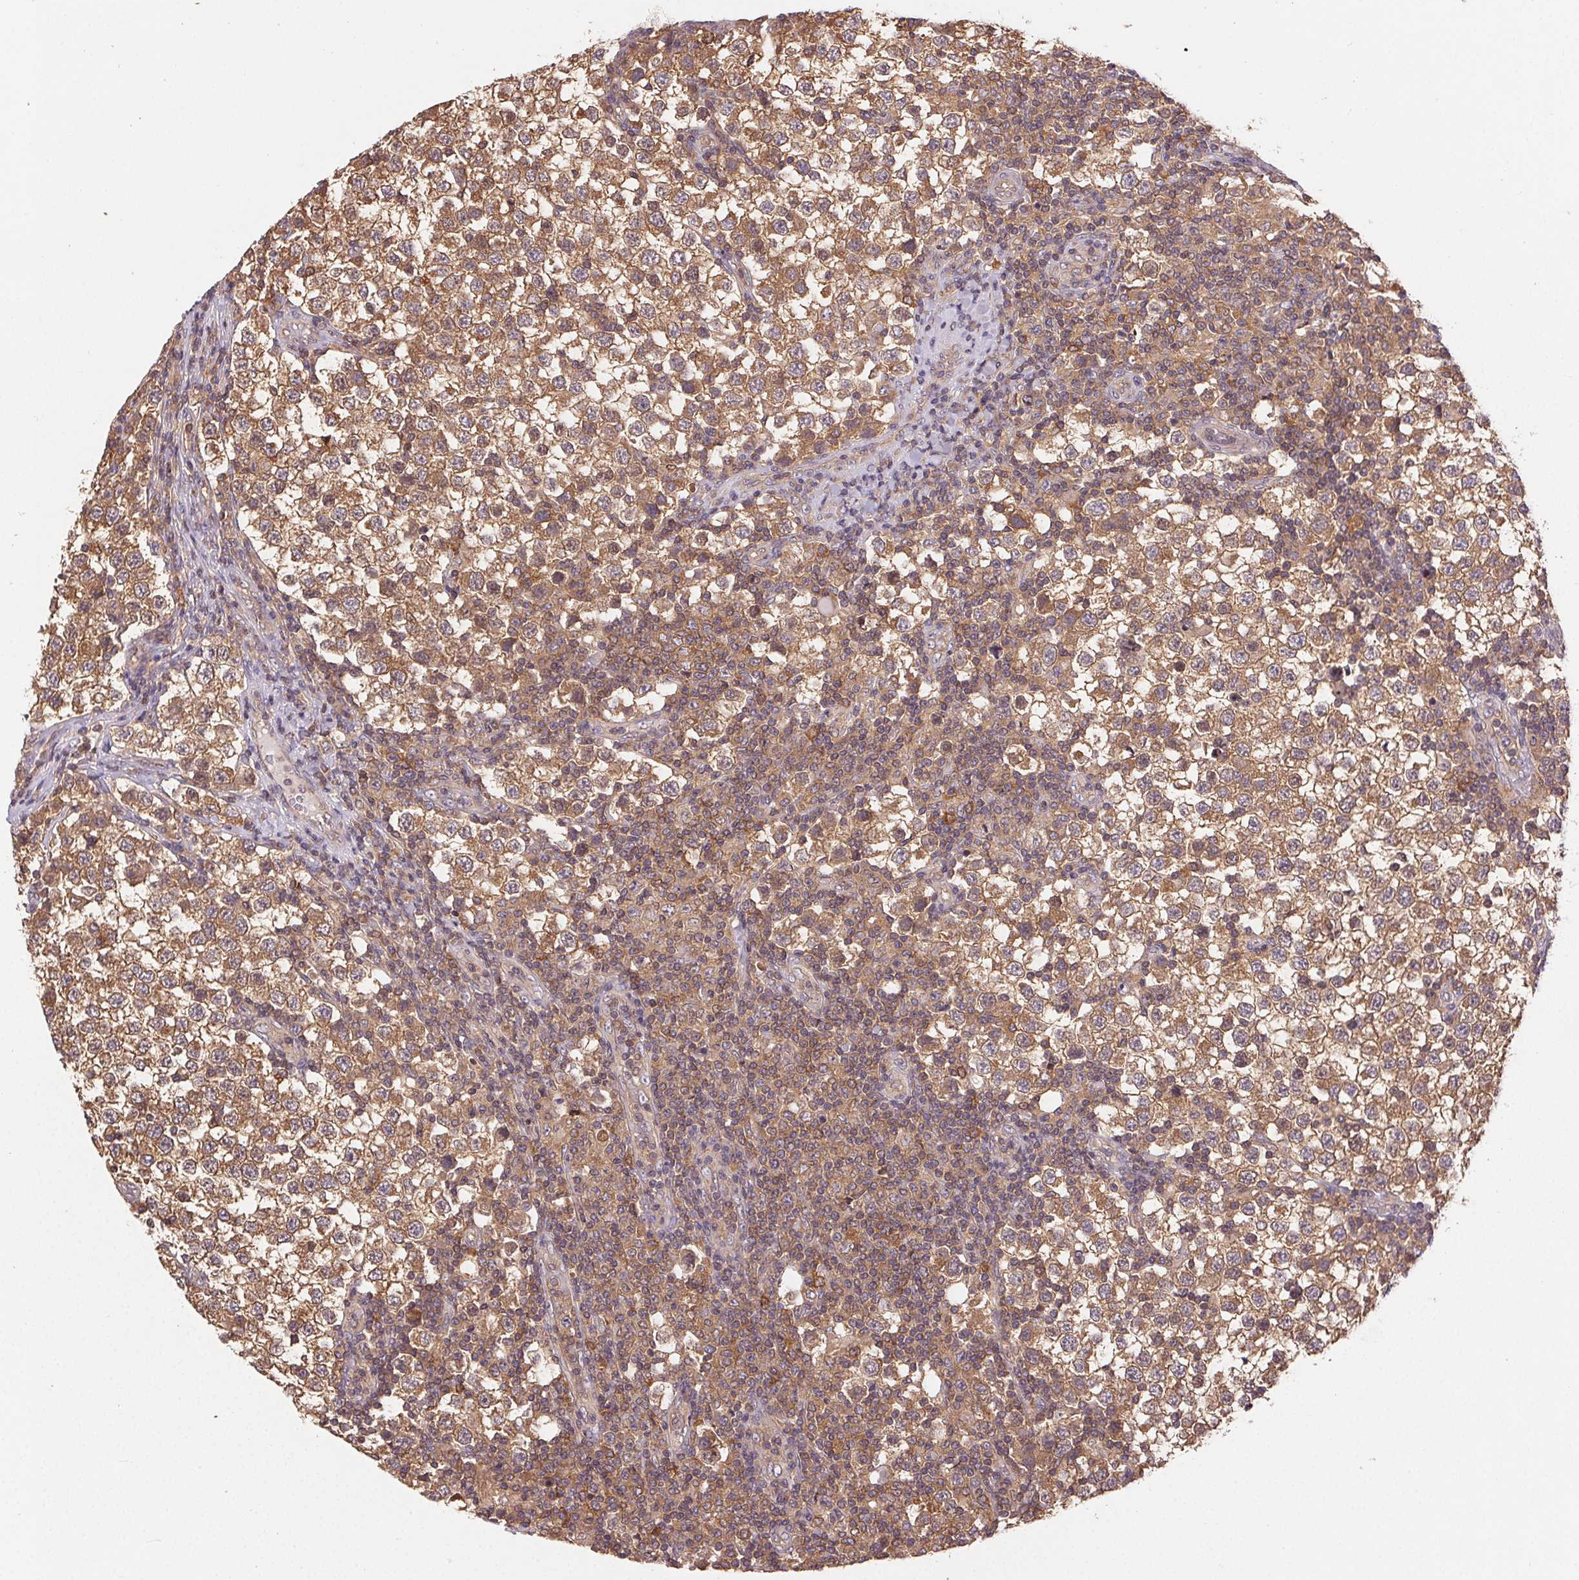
{"staining": {"intensity": "moderate", "quantity": ">75%", "location": "cytoplasmic/membranous"}, "tissue": "testis cancer", "cell_type": "Tumor cells", "image_type": "cancer", "snomed": [{"axis": "morphology", "description": "Seminoma, NOS"}, {"axis": "topography", "description": "Testis"}], "caption": "An image of human testis cancer stained for a protein shows moderate cytoplasmic/membranous brown staining in tumor cells.", "gene": "GDI2", "patient": {"sex": "male", "age": 34}}